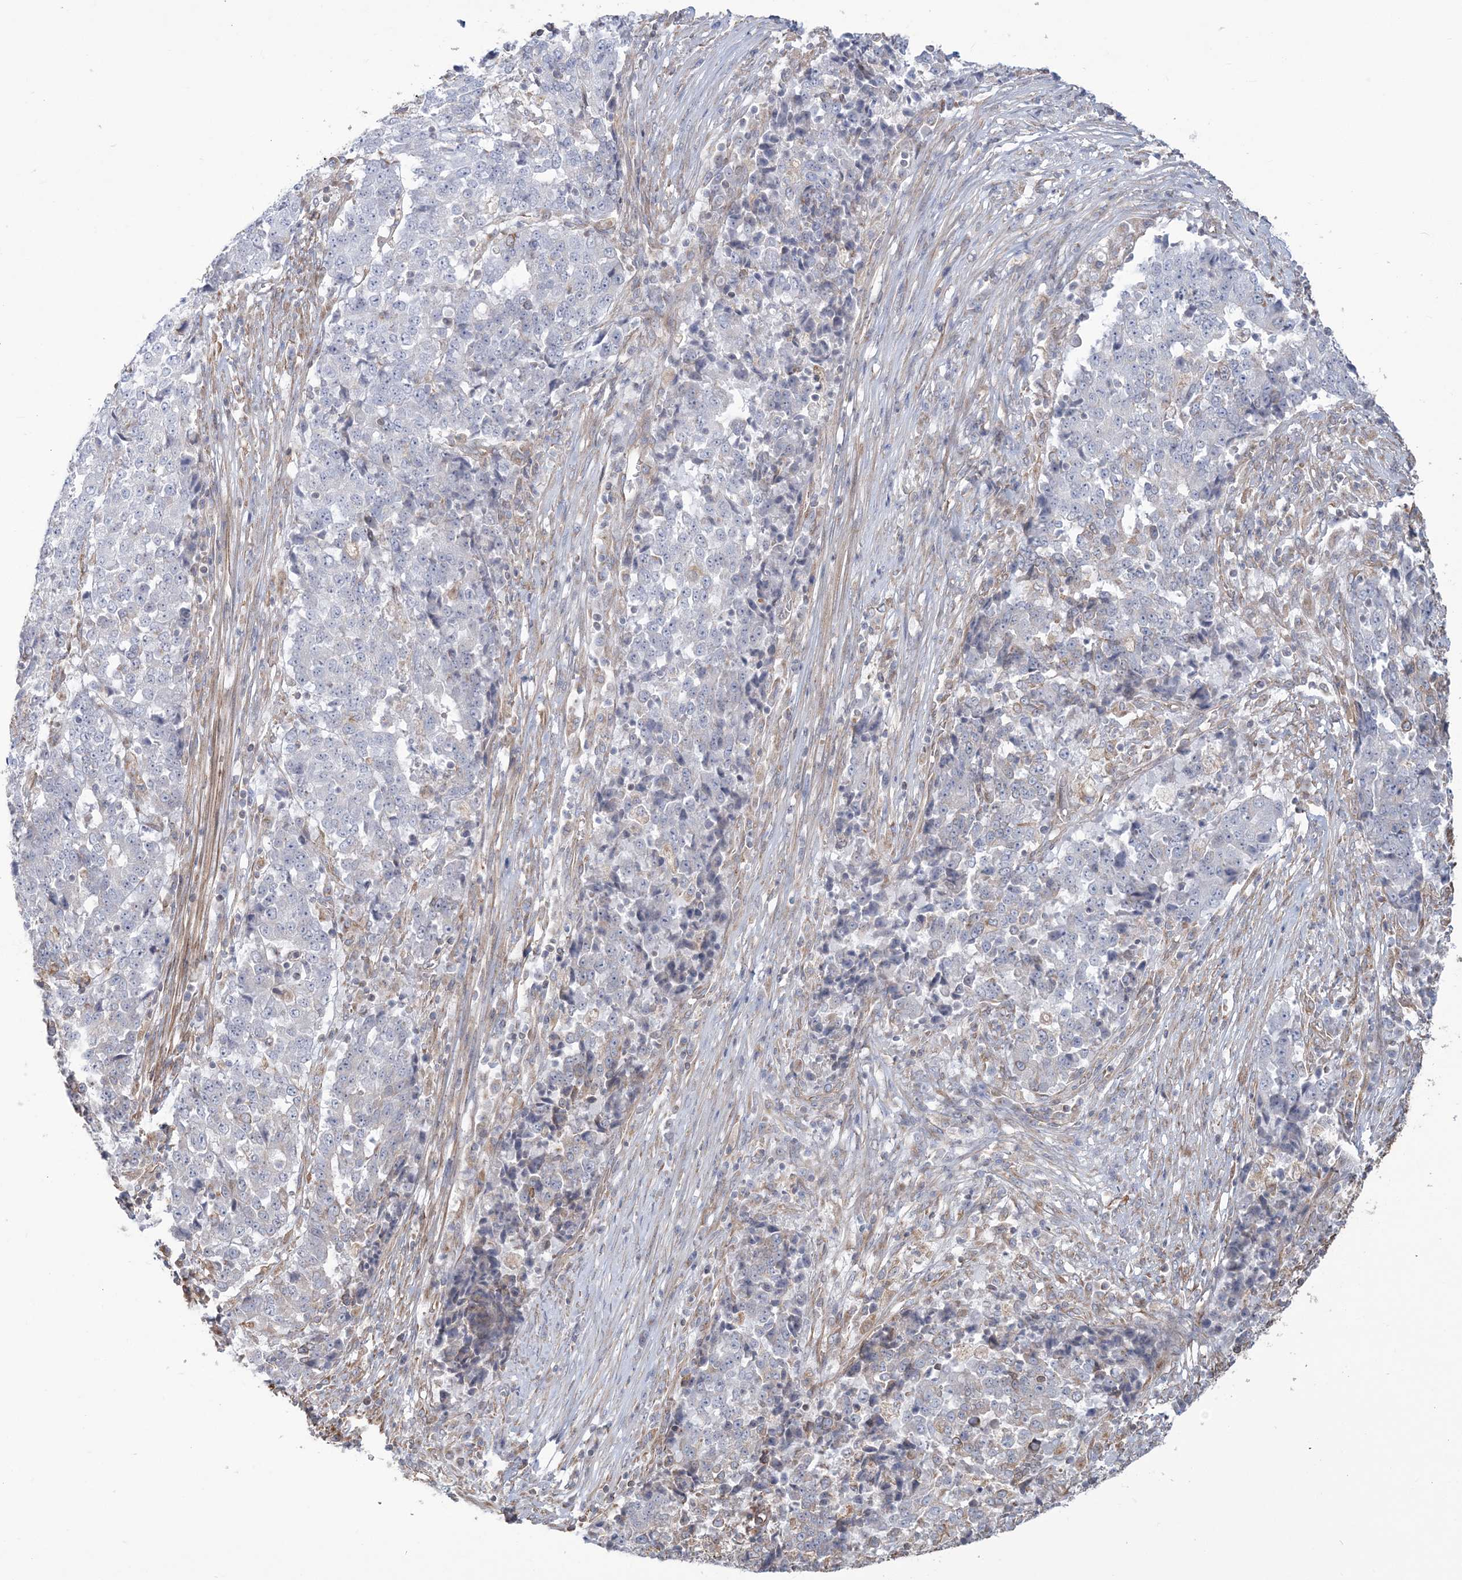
{"staining": {"intensity": "negative", "quantity": "none", "location": "none"}, "tissue": "stomach cancer", "cell_type": "Tumor cells", "image_type": "cancer", "snomed": [{"axis": "morphology", "description": "Adenocarcinoma, NOS"}, {"axis": "topography", "description": "Stomach"}], "caption": "The image exhibits no significant positivity in tumor cells of stomach cancer (adenocarcinoma). (DAB (3,3'-diaminobenzidine) immunohistochemistry visualized using brightfield microscopy, high magnification).", "gene": "ZNF821", "patient": {"sex": "male", "age": 59}}